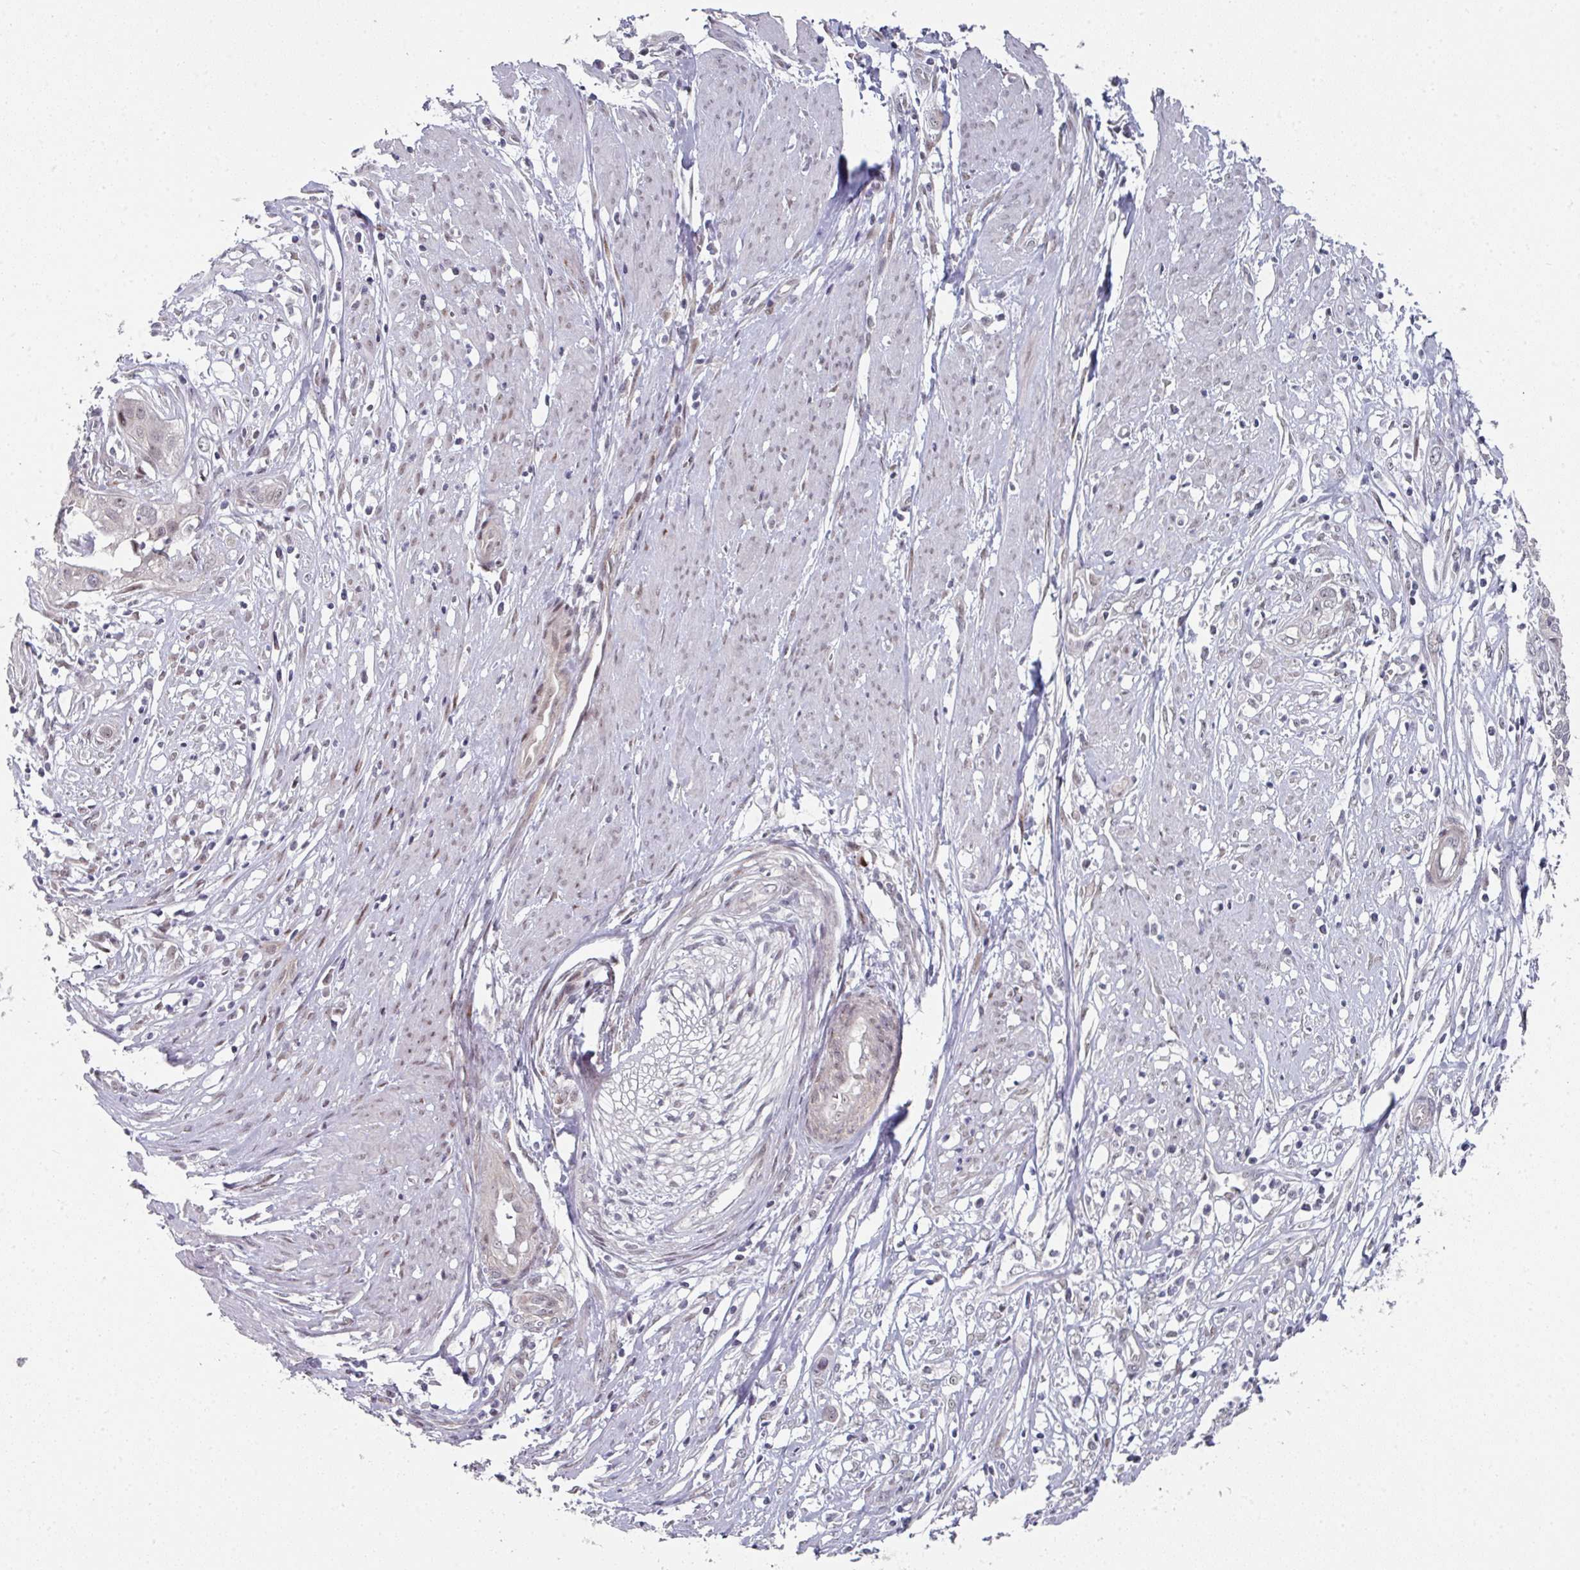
{"staining": {"intensity": "negative", "quantity": "none", "location": "none"}, "tissue": "cervical cancer", "cell_type": "Tumor cells", "image_type": "cancer", "snomed": [{"axis": "morphology", "description": "Squamous cell carcinoma, NOS"}, {"axis": "topography", "description": "Cervix"}], "caption": "Human cervical cancer (squamous cell carcinoma) stained for a protein using IHC exhibits no positivity in tumor cells.", "gene": "TMCC1", "patient": {"sex": "female", "age": 34}}